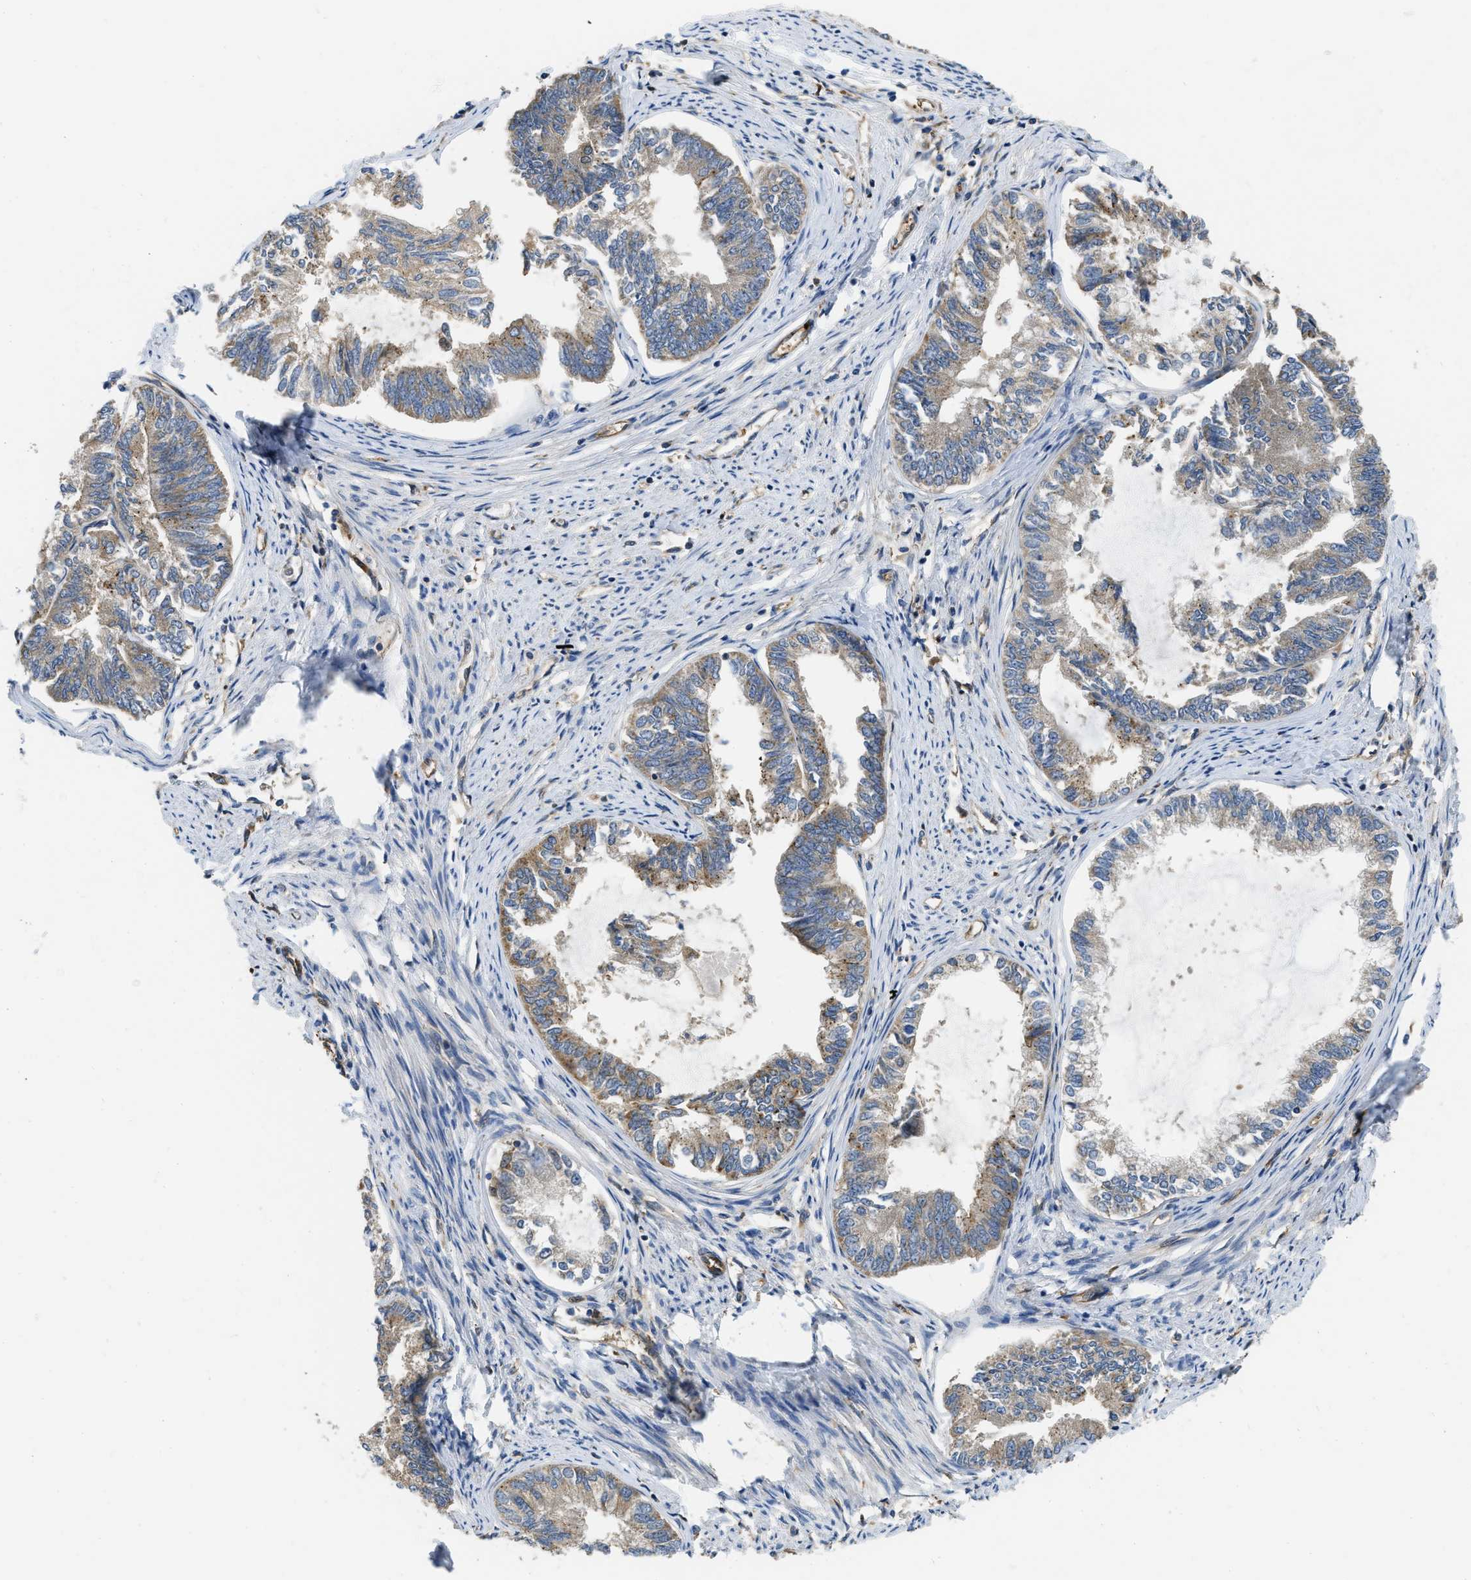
{"staining": {"intensity": "weak", "quantity": ">75%", "location": "cytoplasmic/membranous"}, "tissue": "endometrial cancer", "cell_type": "Tumor cells", "image_type": "cancer", "snomed": [{"axis": "morphology", "description": "Adenocarcinoma, NOS"}, {"axis": "topography", "description": "Endometrium"}], "caption": "Immunohistochemical staining of endometrial adenocarcinoma demonstrates low levels of weak cytoplasmic/membranous staining in approximately >75% of tumor cells.", "gene": "FLNB", "patient": {"sex": "female", "age": 86}}